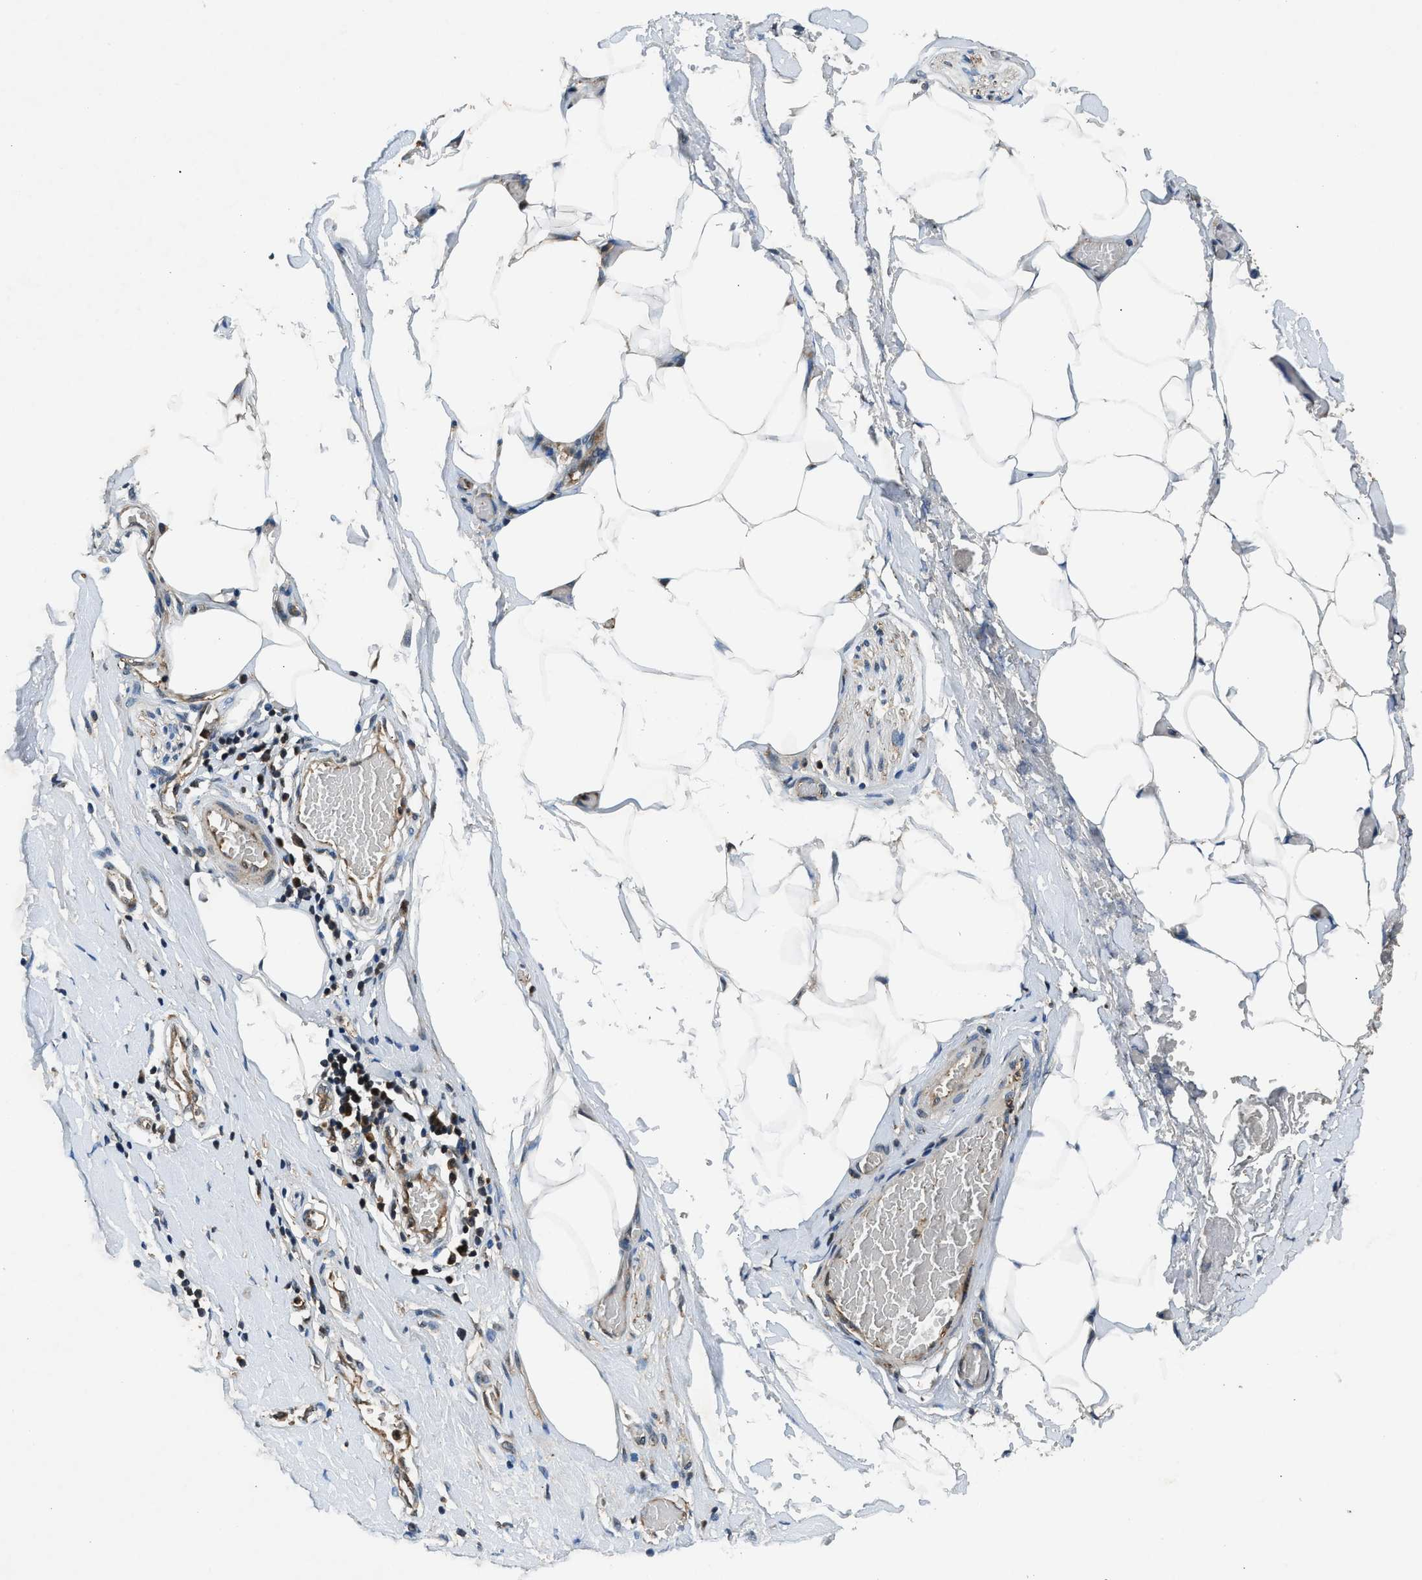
{"staining": {"intensity": "moderate", "quantity": "<25%", "location": "cytoplasmic/membranous"}, "tissue": "adipose tissue", "cell_type": "Adipocytes", "image_type": "normal", "snomed": [{"axis": "morphology", "description": "Normal tissue, NOS"}, {"axis": "morphology", "description": "Adenocarcinoma, NOS"}, {"axis": "topography", "description": "Colon"}, {"axis": "topography", "description": "Peripheral nerve tissue"}], "caption": "A micrograph of human adipose tissue stained for a protein displays moderate cytoplasmic/membranous brown staining in adipocytes. Using DAB (3,3'-diaminobenzidine) (brown) and hematoxylin (blue) stains, captured at high magnification using brightfield microscopy.", "gene": "RPS6KB1", "patient": {"sex": "male", "age": 14}}